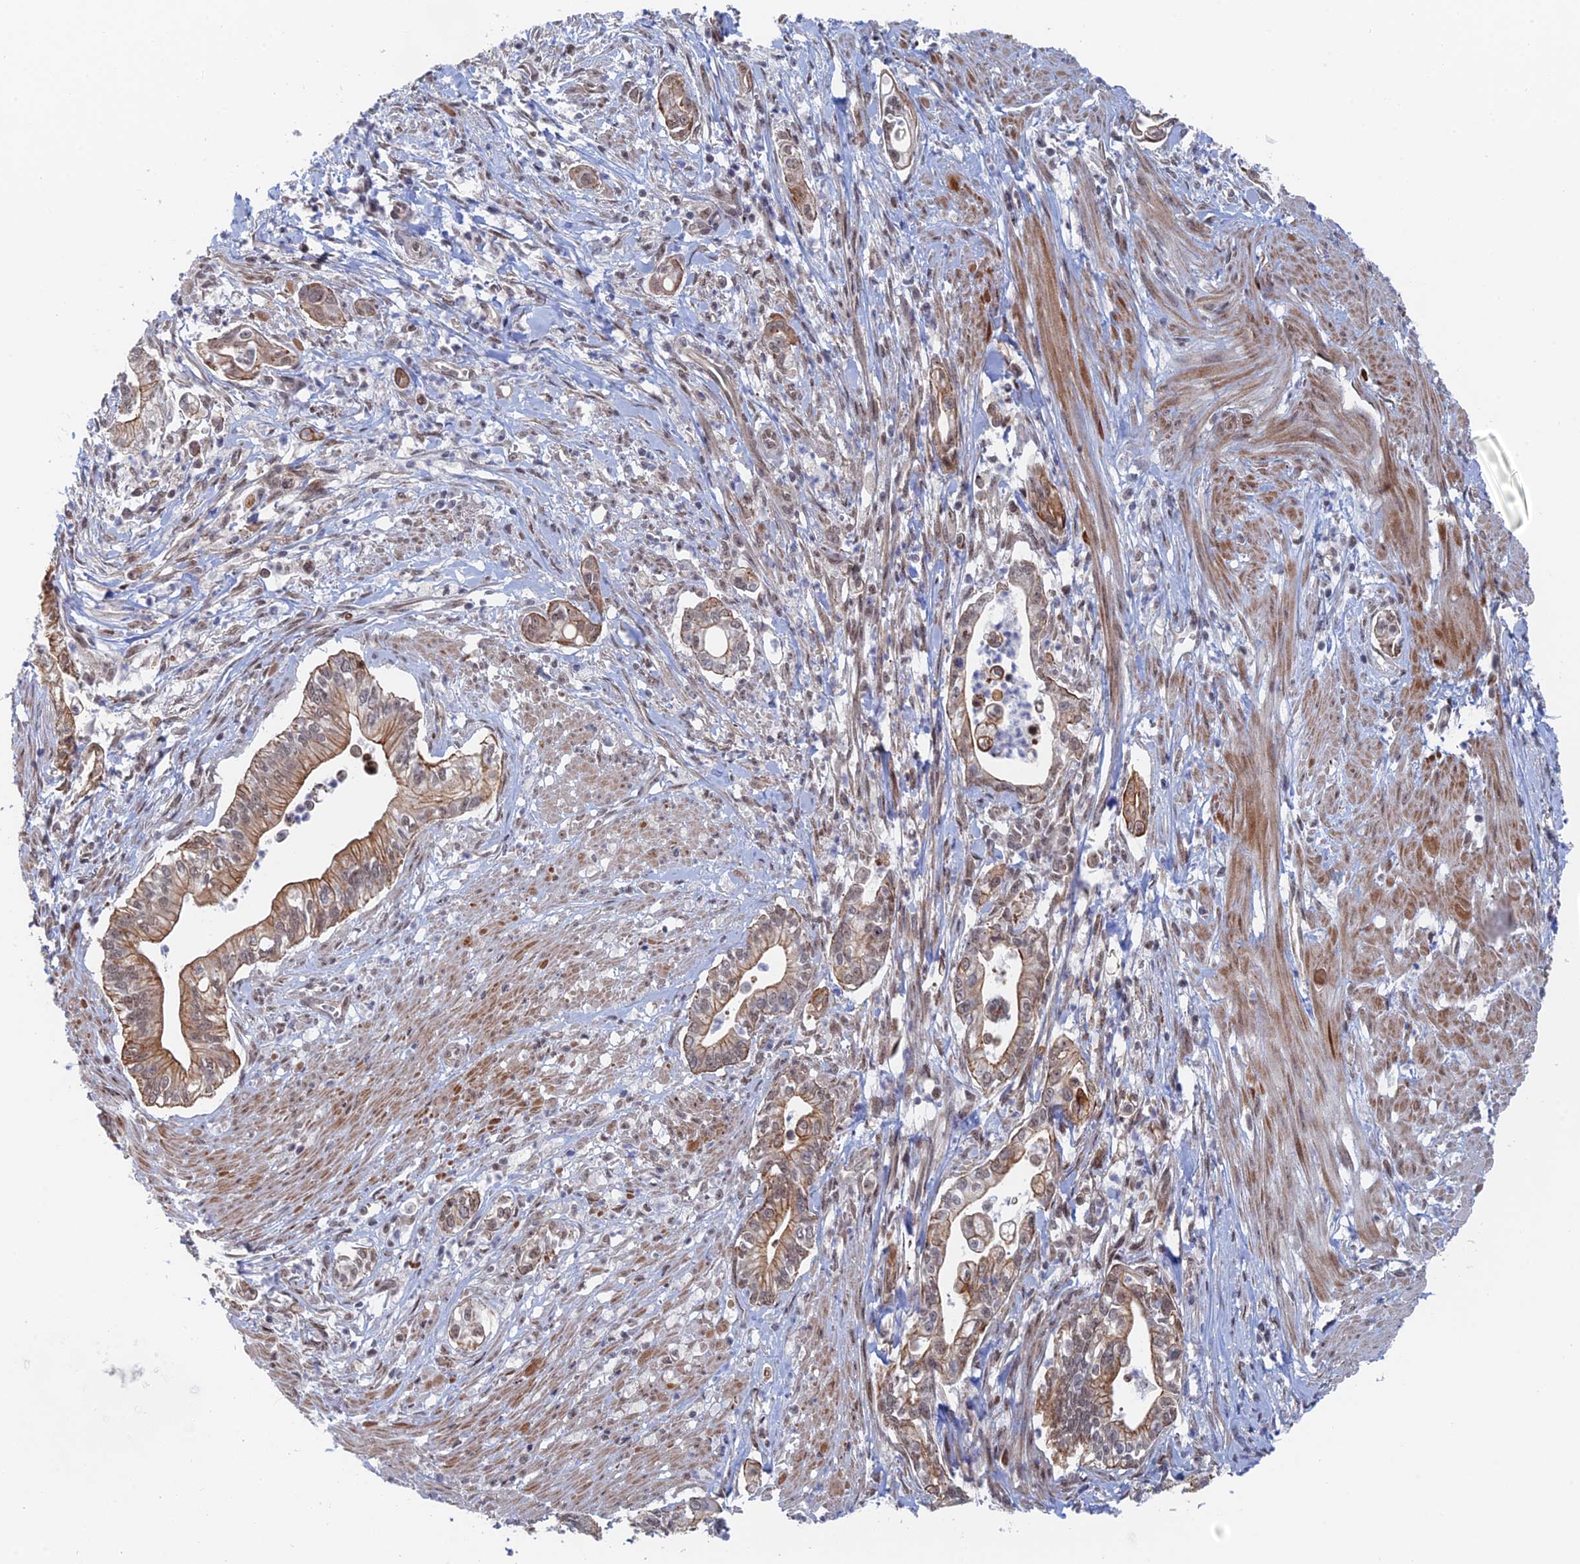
{"staining": {"intensity": "moderate", "quantity": "25%-75%", "location": "cytoplasmic/membranous,nuclear"}, "tissue": "pancreatic cancer", "cell_type": "Tumor cells", "image_type": "cancer", "snomed": [{"axis": "morphology", "description": "Adenocarcinoma, NOS"}, {"axis": "topography", "description": "Pancreas"}], "caption": "Protein analysis of pancreatic adenocarcinoma tissue exhibits moderate cytoplasmic/membranous and nuclear staining in approximately 25%-75% of tumor cells. (brown staining indicates protein expression, while blue staining denotes nuclei).", "gene": "GMNC", "patient": {"sex": "male", "age": 78}}